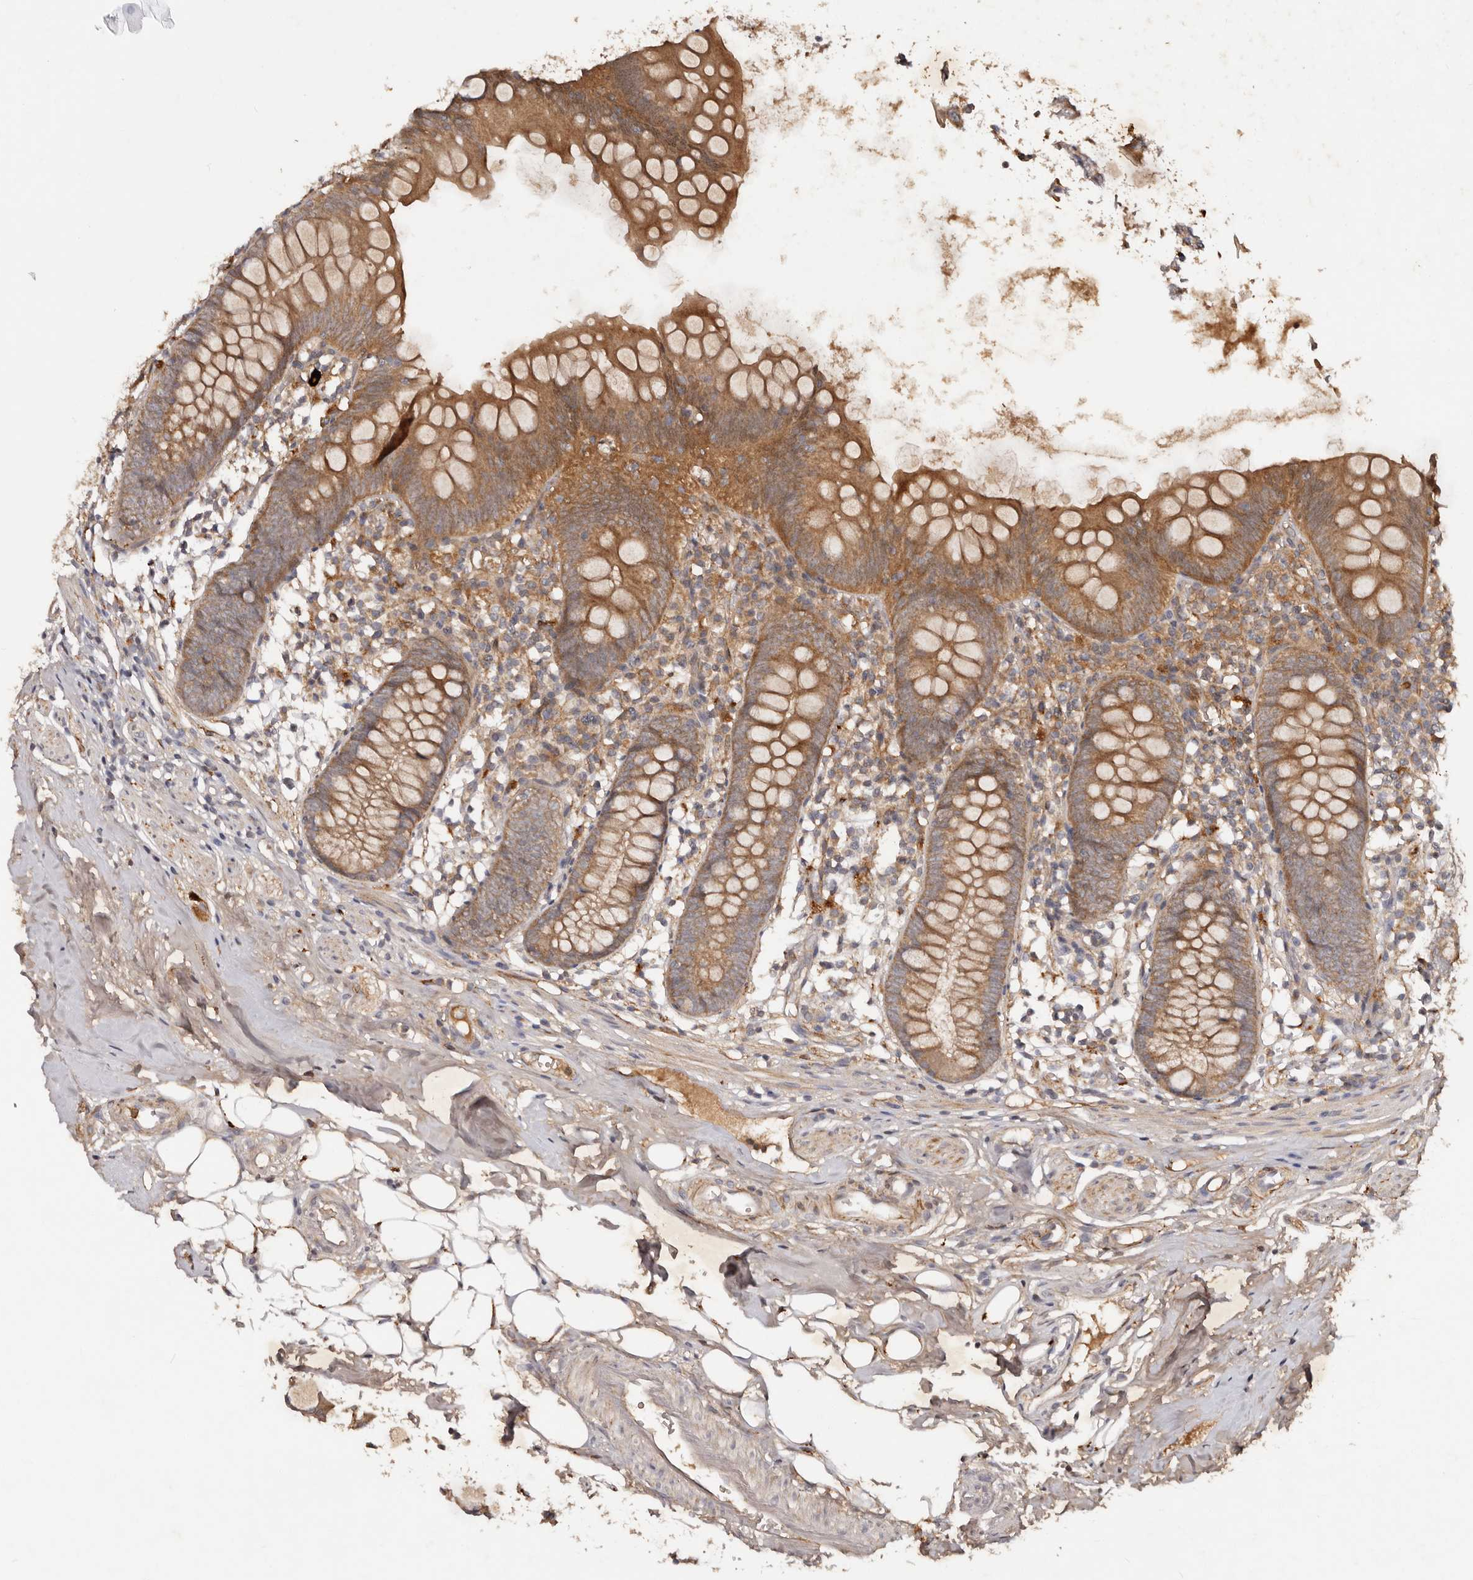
{"staining": {"intensity": "moderate", "quantity": ">75%", "location": "cytoplasmic/membranous"}, "tissue": "appendix", "cell_type": "Glandular cells", "image_type": "normal", "snomed": [{"axis": "morphology", "description": "Normal tissue, NOS"}, {"axis": "topography", "description": "Appendix"}], "caption": "Immunohistochemical staining of normal human appendix reveals moderate cytoplasmic/membranous protein staining in approximately >75% of glandular cells.", "gene": "PKIB", "patient": {"sex": "female", "age": 62}}